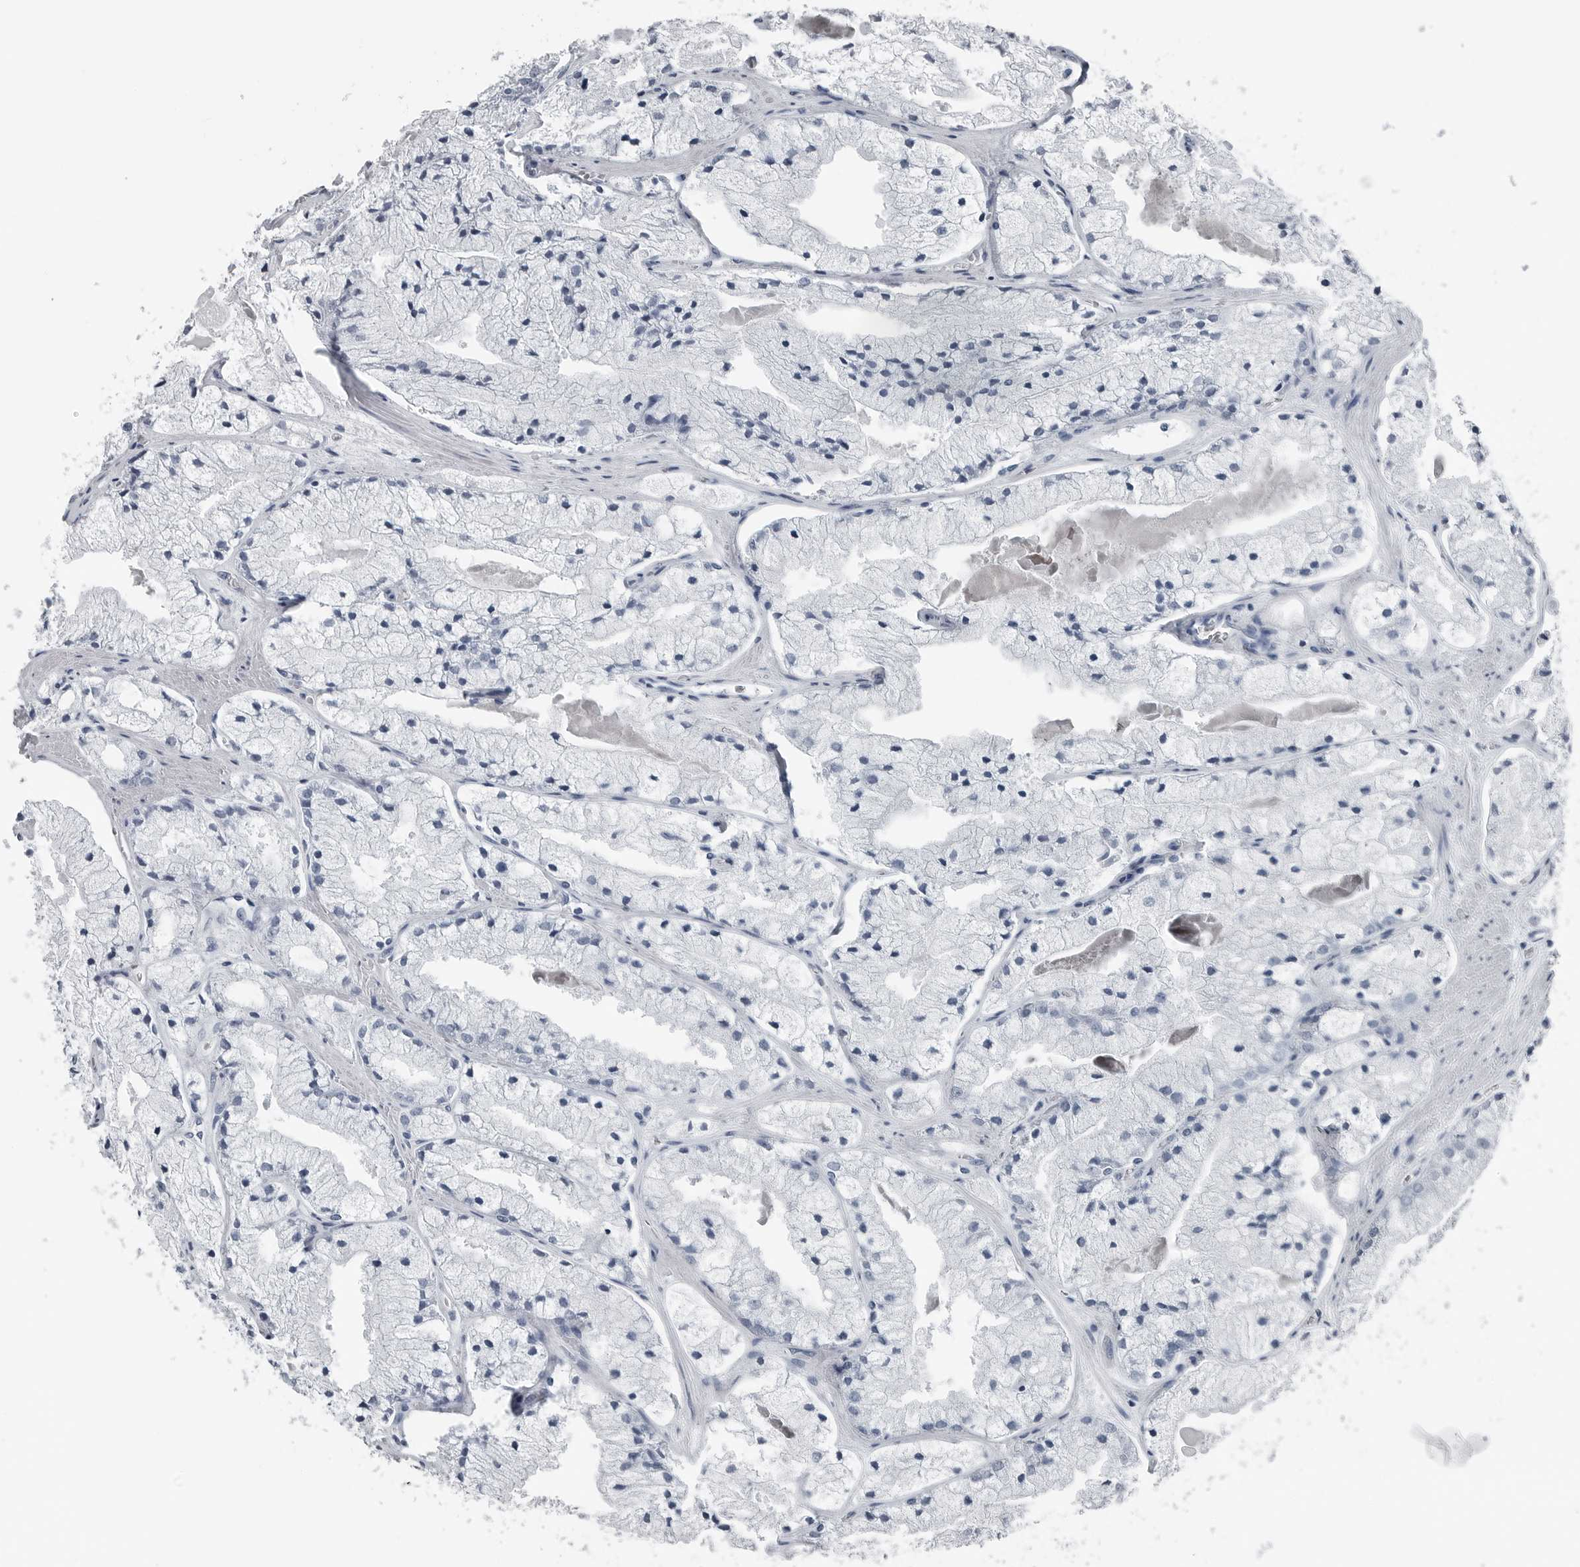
{"staining": {"intensity": "negative", "quantity": "none", "location": "none"}, "tissue": "prostate cancer", "cell_type": "Tumor cells", "image_type": "cancer", "snomed": [{"axis": "morphology", "description": "Adenocarcinoma, High grade"}, {"axis": "topography", "description": "Prostate"}], "caption": "Tumor cells show no significant staining in prostate cancer. (Stains: DAB IHC with hematoxylin counter stain, Microscopy: brightfield microscopy at high magnification).", "gene": "SPINK1", "patient": {"sex": "male", "age": 50}}